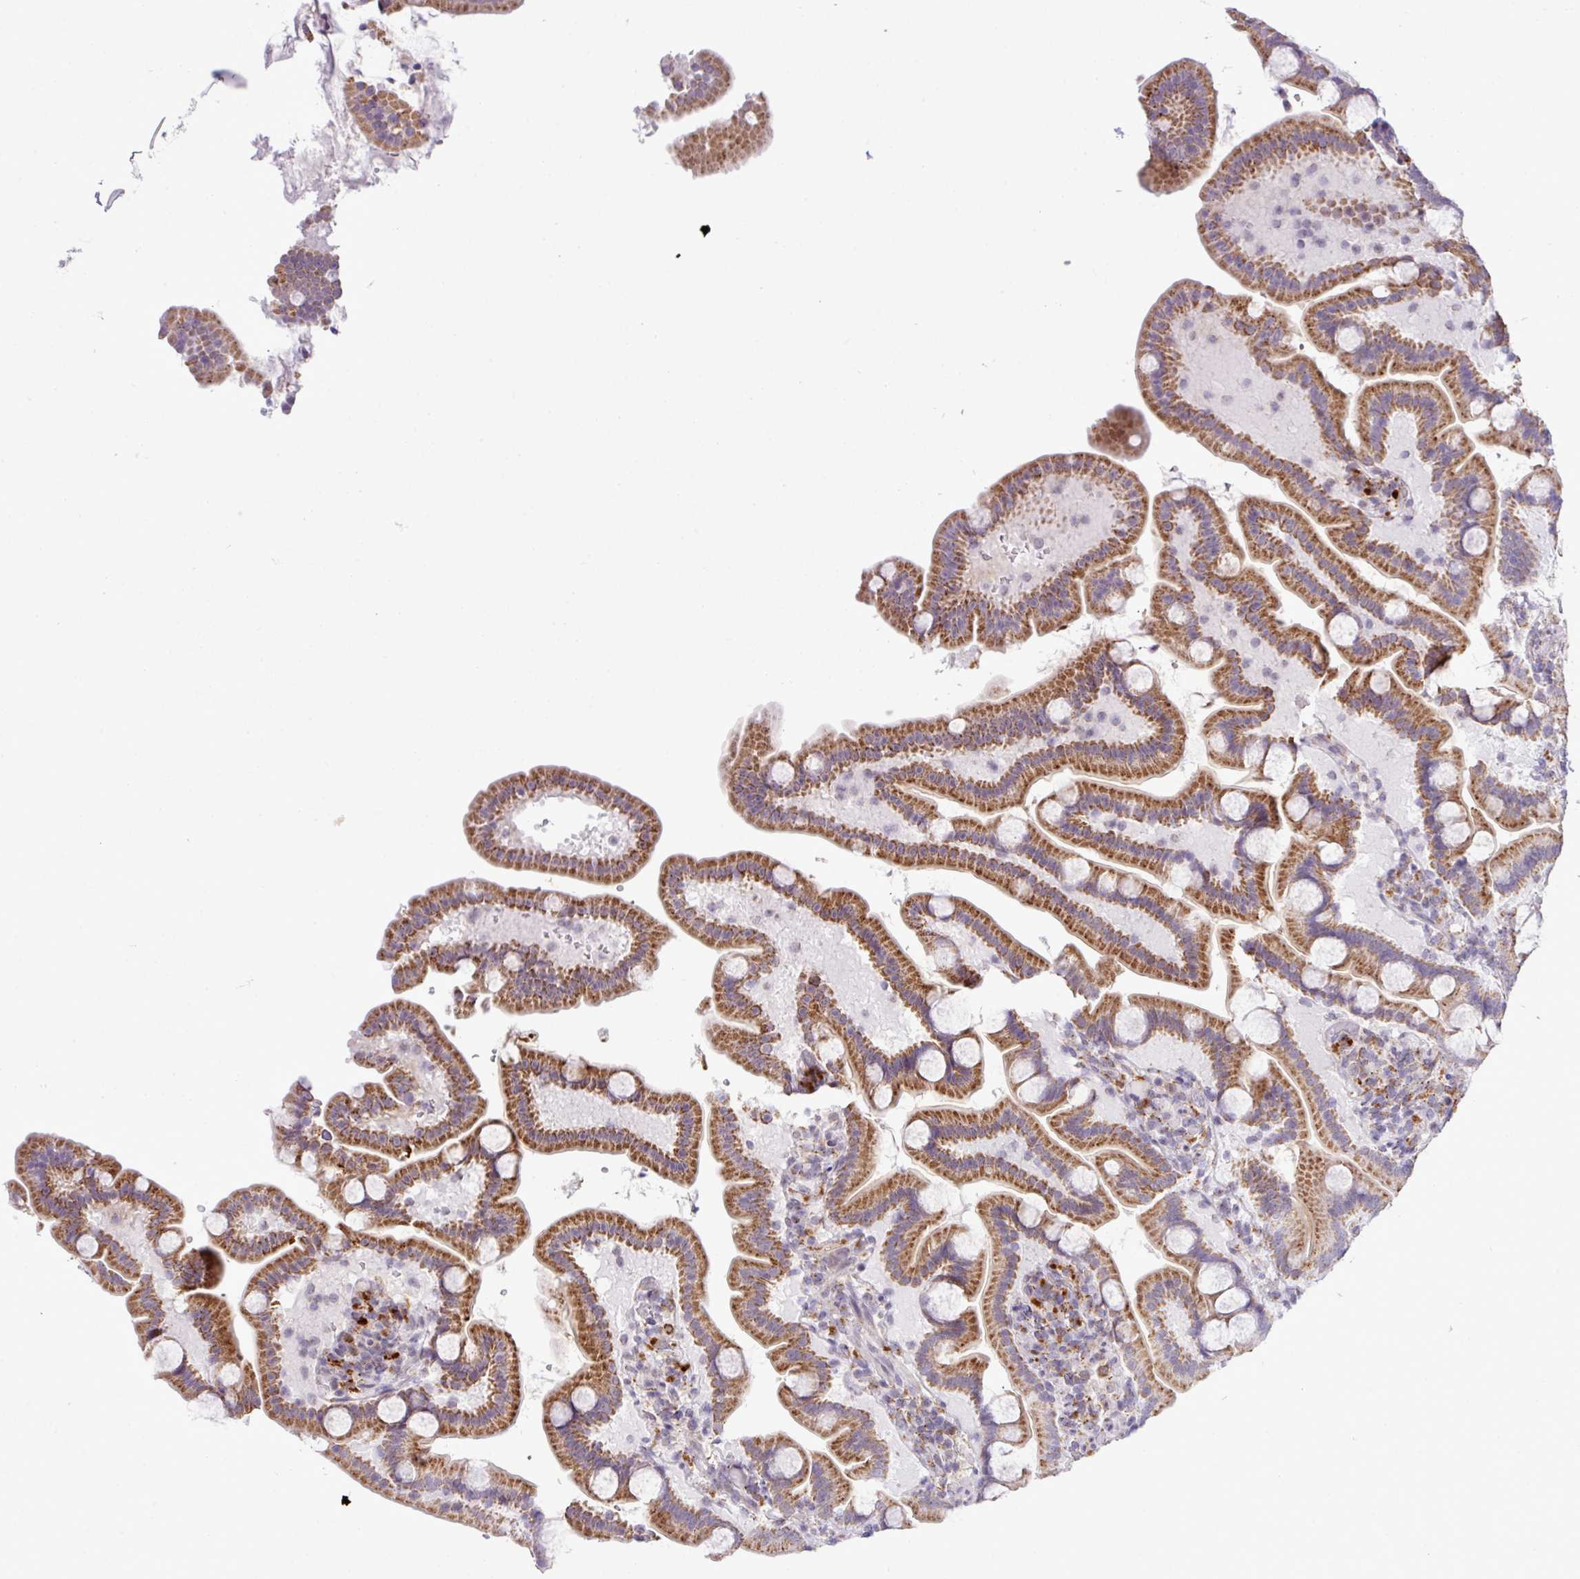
{"staining": {"intensity": "moderate", "quantity": ">75%", "location": "cytoplasmic/membranous"}, "tissue": "duodenum", "cell_type": "Glandular cells", "image_type": "normal", "snomed": [{"axis": "morphology", "description": "Normal tissue, NOS"}, {"axis": "topography", "description": "Duodenum"}], "caption": "Immunohistochemical staining of normal duodenum shows moderate cytoplasmic/membranous protein staining in about >75% of glandular cells. (DAB IHC, brown staining for protein, blue staining for nuclei).", "gene": "SGPP1", "patient": {"sex": "male", "age": 55}}